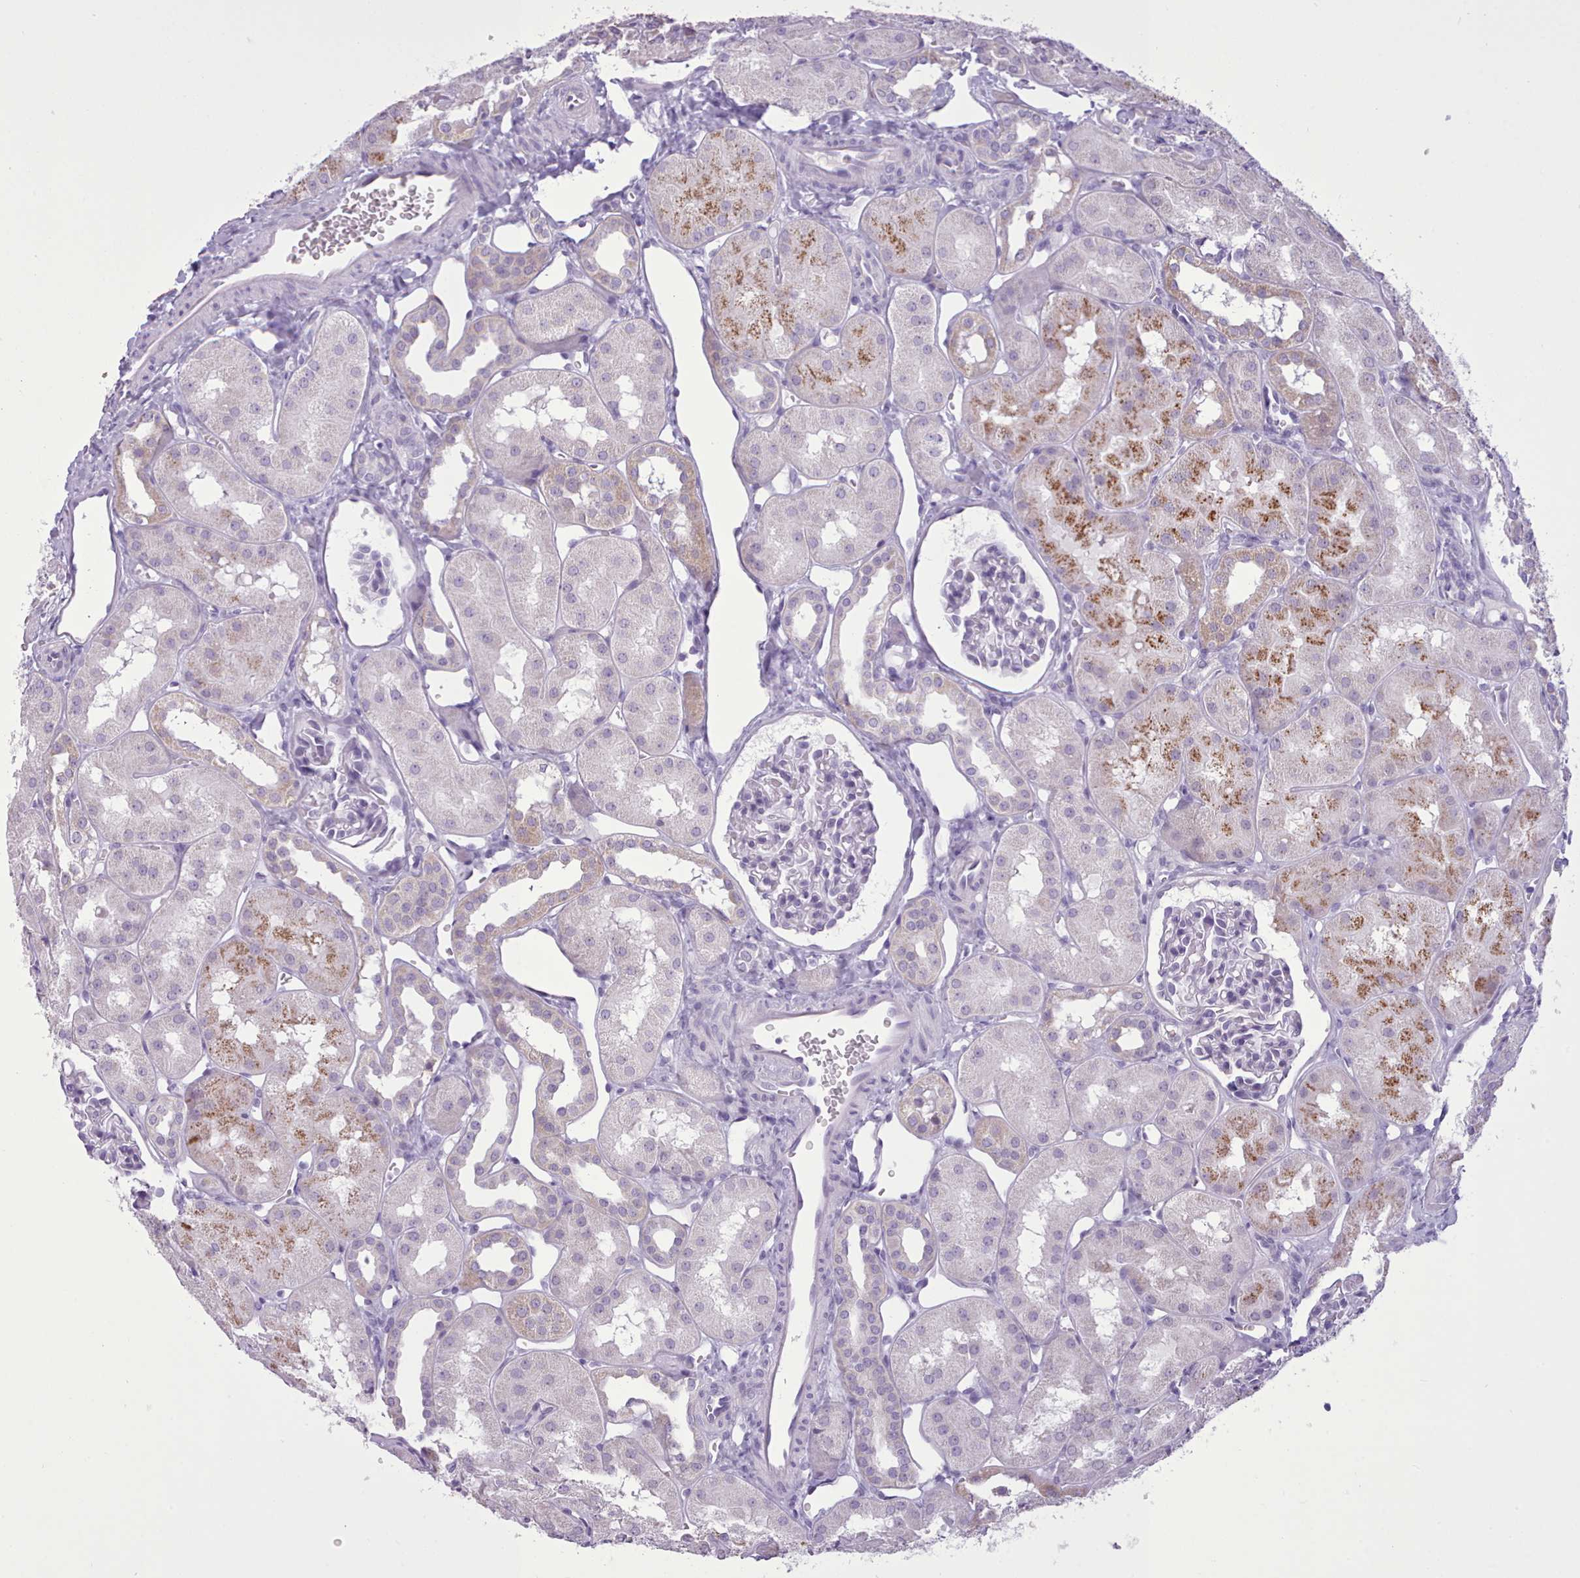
{"staining": {"intensity": "negative", "quantity": "none", "location": "none"}, "tissue": "kidney", "cell_type": "Cells in glomeruli", "image_type": "normal", "snomed": [{"axis": "morphology", "description": "Normal tissue, NOS"}, {"axis": "topography", "description": "Kidney"}, {"axis": "topography", "description": "Urinary bladder"}], "caption": "High power microscopy histopathology image of an immunohistochemistry photomicrograph of normal kidney, revealing no significant expression in cells in glomeruli.", "gene": "FBXO48", "patient": {"sex": "male", "age": 16}}